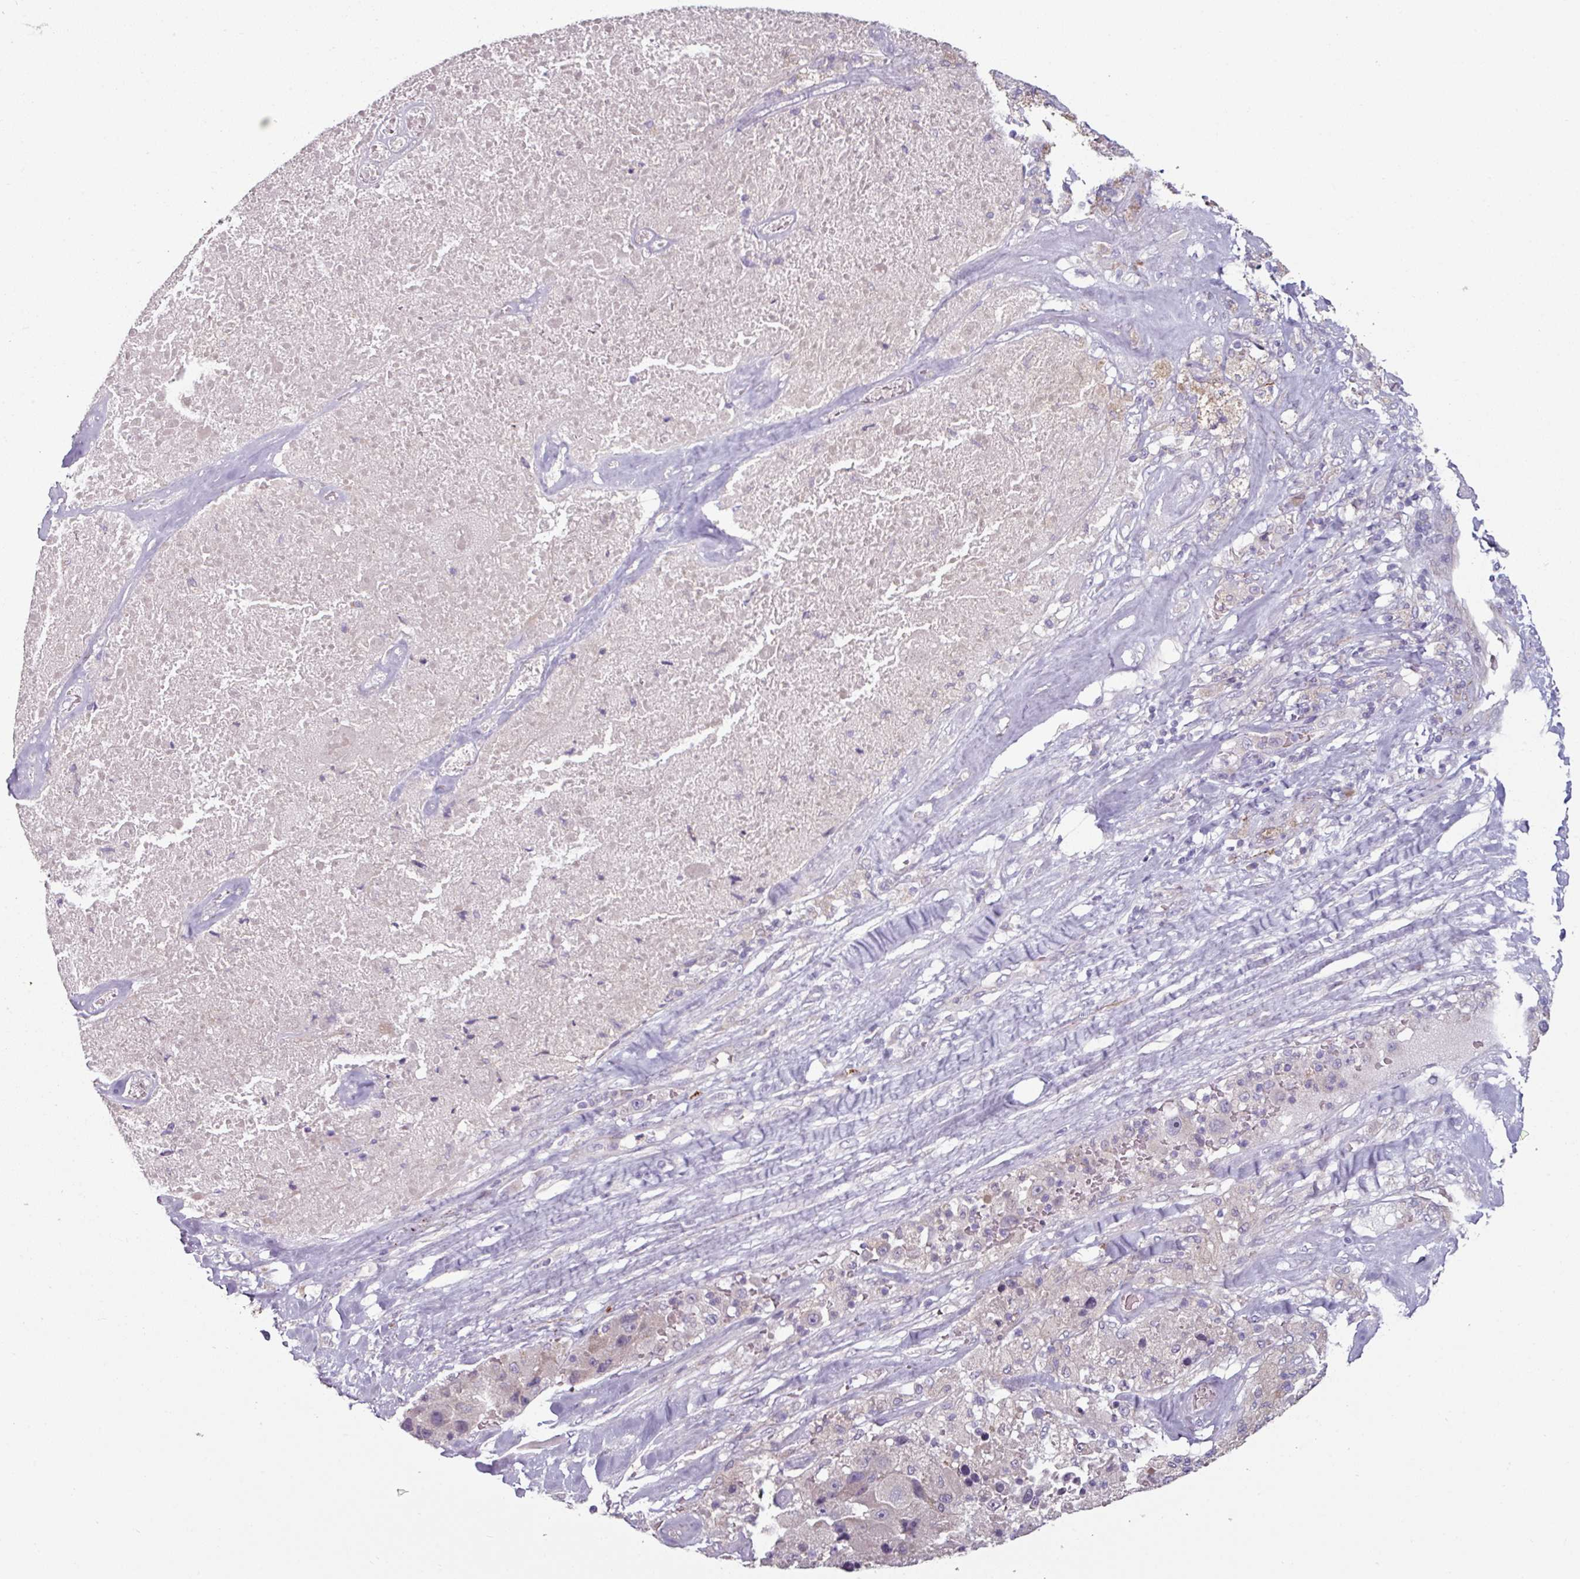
{"staining": {"intensity": "negative", "quantity": "none", "location": "none"}, "tissue": "melanoma", "cell_type": "Tumor cells", "image_type": "cancer", "snomed": [{"axis": "morphology", "description": "Malignant melanoma, Metastatic site"}, {"axis": "topography", "description": "Lymph node"}], "caption": "This is an IHC histopathology image of human malignant melanoma (metastatic site). There is no positivity in tumor cells.", "gene": "MTMR14", "patient": {"sex": "male", "age": 62}}